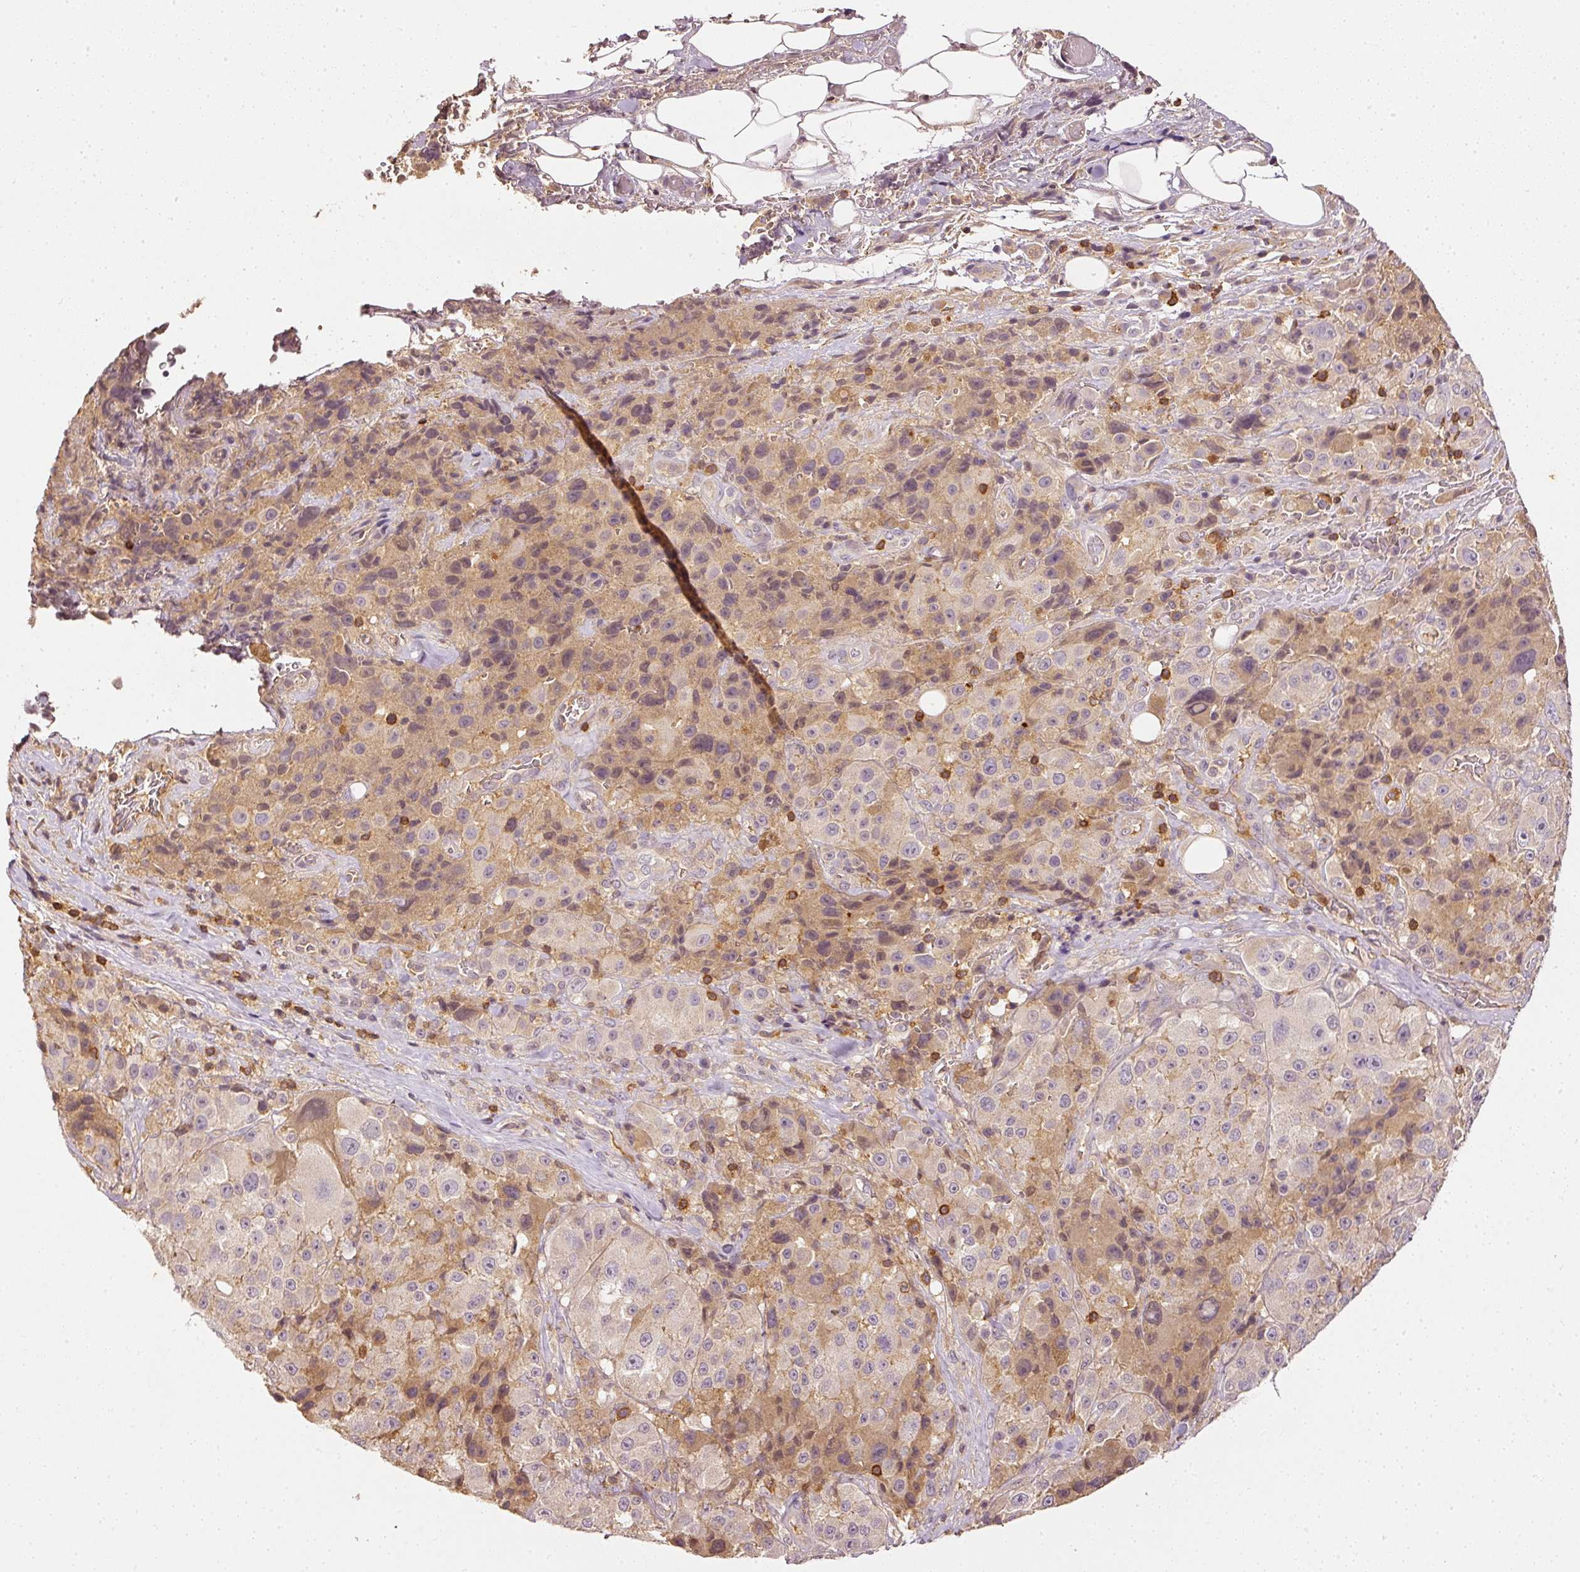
{"staining": {"intensity": "weak", "quantity": "25%-75%", "location": "cytoplasmic/membranous"}, "tissue": "melanoma", "cell_type": "Tumor cells", "image_type": "cancer", "snomed": [{"axis": "morphology", "description": "Malignant melanoma, Metastatic site"}, {"axis": "topography", "description": "Lymph node"}], "caption": "High-magnification brightfield microscopy of malignant melanoma (metastatic site) stained with DAB (brown) and counterstained with hematoxylin (blue). tumor cells exhibit weak cytoplasmic/membranous positivity is identified in about25%-75% of cells.", "gene": "EVL", "patient": {"sex": "male", "age": 62}}